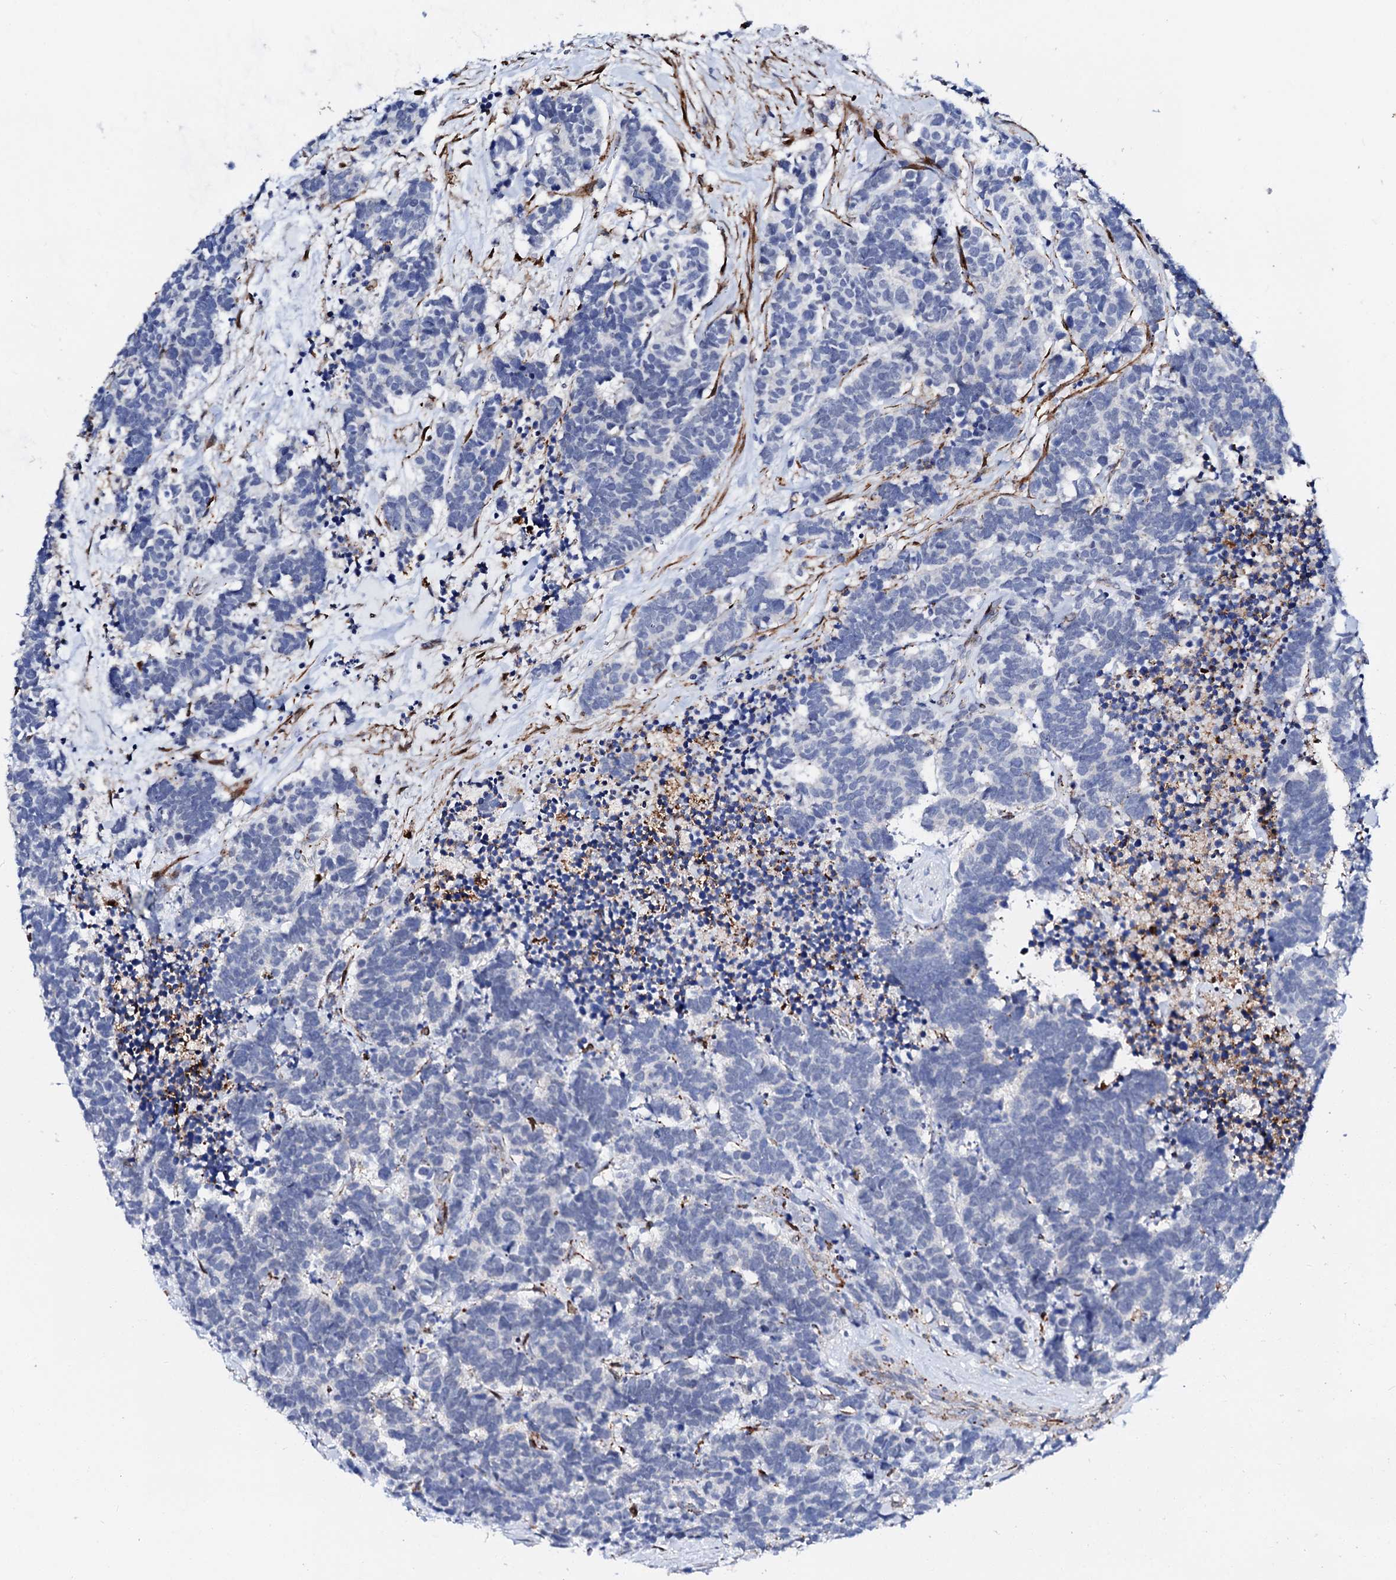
{"staining": {"intensity": "negative", "quantity": "none", "location": "none"}, "tissue": "carcinoid", "cell_type": "Tumor cells", "image_type": "cancer", "snomed": [{"axis": "morphology", "description": "Carcinoma, NOS"}, {"axis": "morphology", "description": "Carcinoid, malignant, NOS"}, {"axis": "topography", "description": "Urinary bladder"}], "caption": "Photomicrograph shows no protein staining in tumor cells of carcinoid tissue.", "gene": "MED13L", "patient": {"sex": "male", "age": 57}}